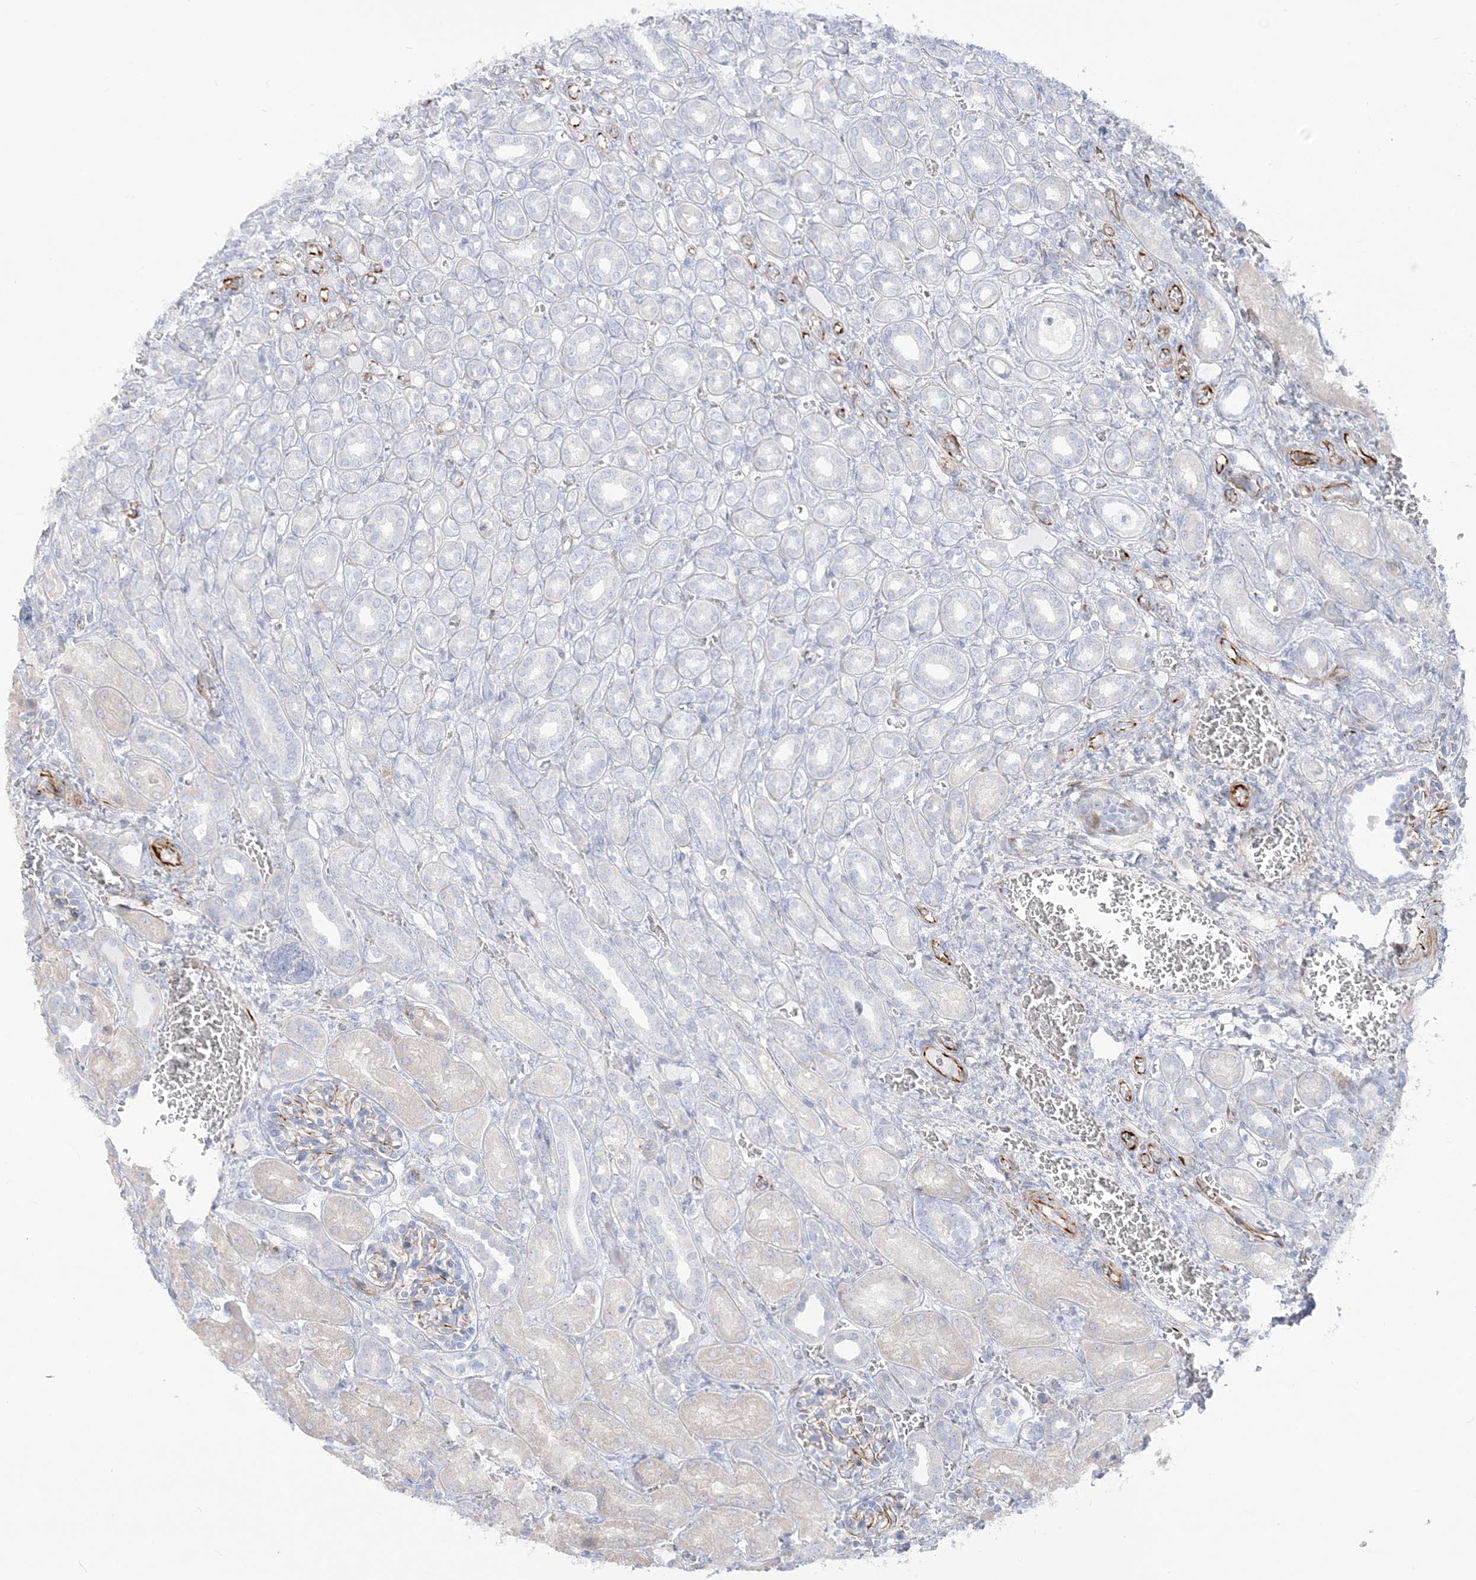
{"staining": {"intensity": "negative", "quantity": "none", "location": "none"}, "tissue": "kidney", "cell_type": "Cells in glomeruli", "image_type": "normal", "snomed": [{"axis": "morphology", "description": "Normal tissue, NOS"}, {"axis": "morphology", "description": "Neoplasm, malignant, NOS"}, {"axis": "topography", "description": "Kidney"}], "caption": "A micrograph of kidney stained for a protein exhibits no brown staining in cells in glomeruli.", "gene": "PPIL6", "patient": {"sex": "female", "age": 1}}